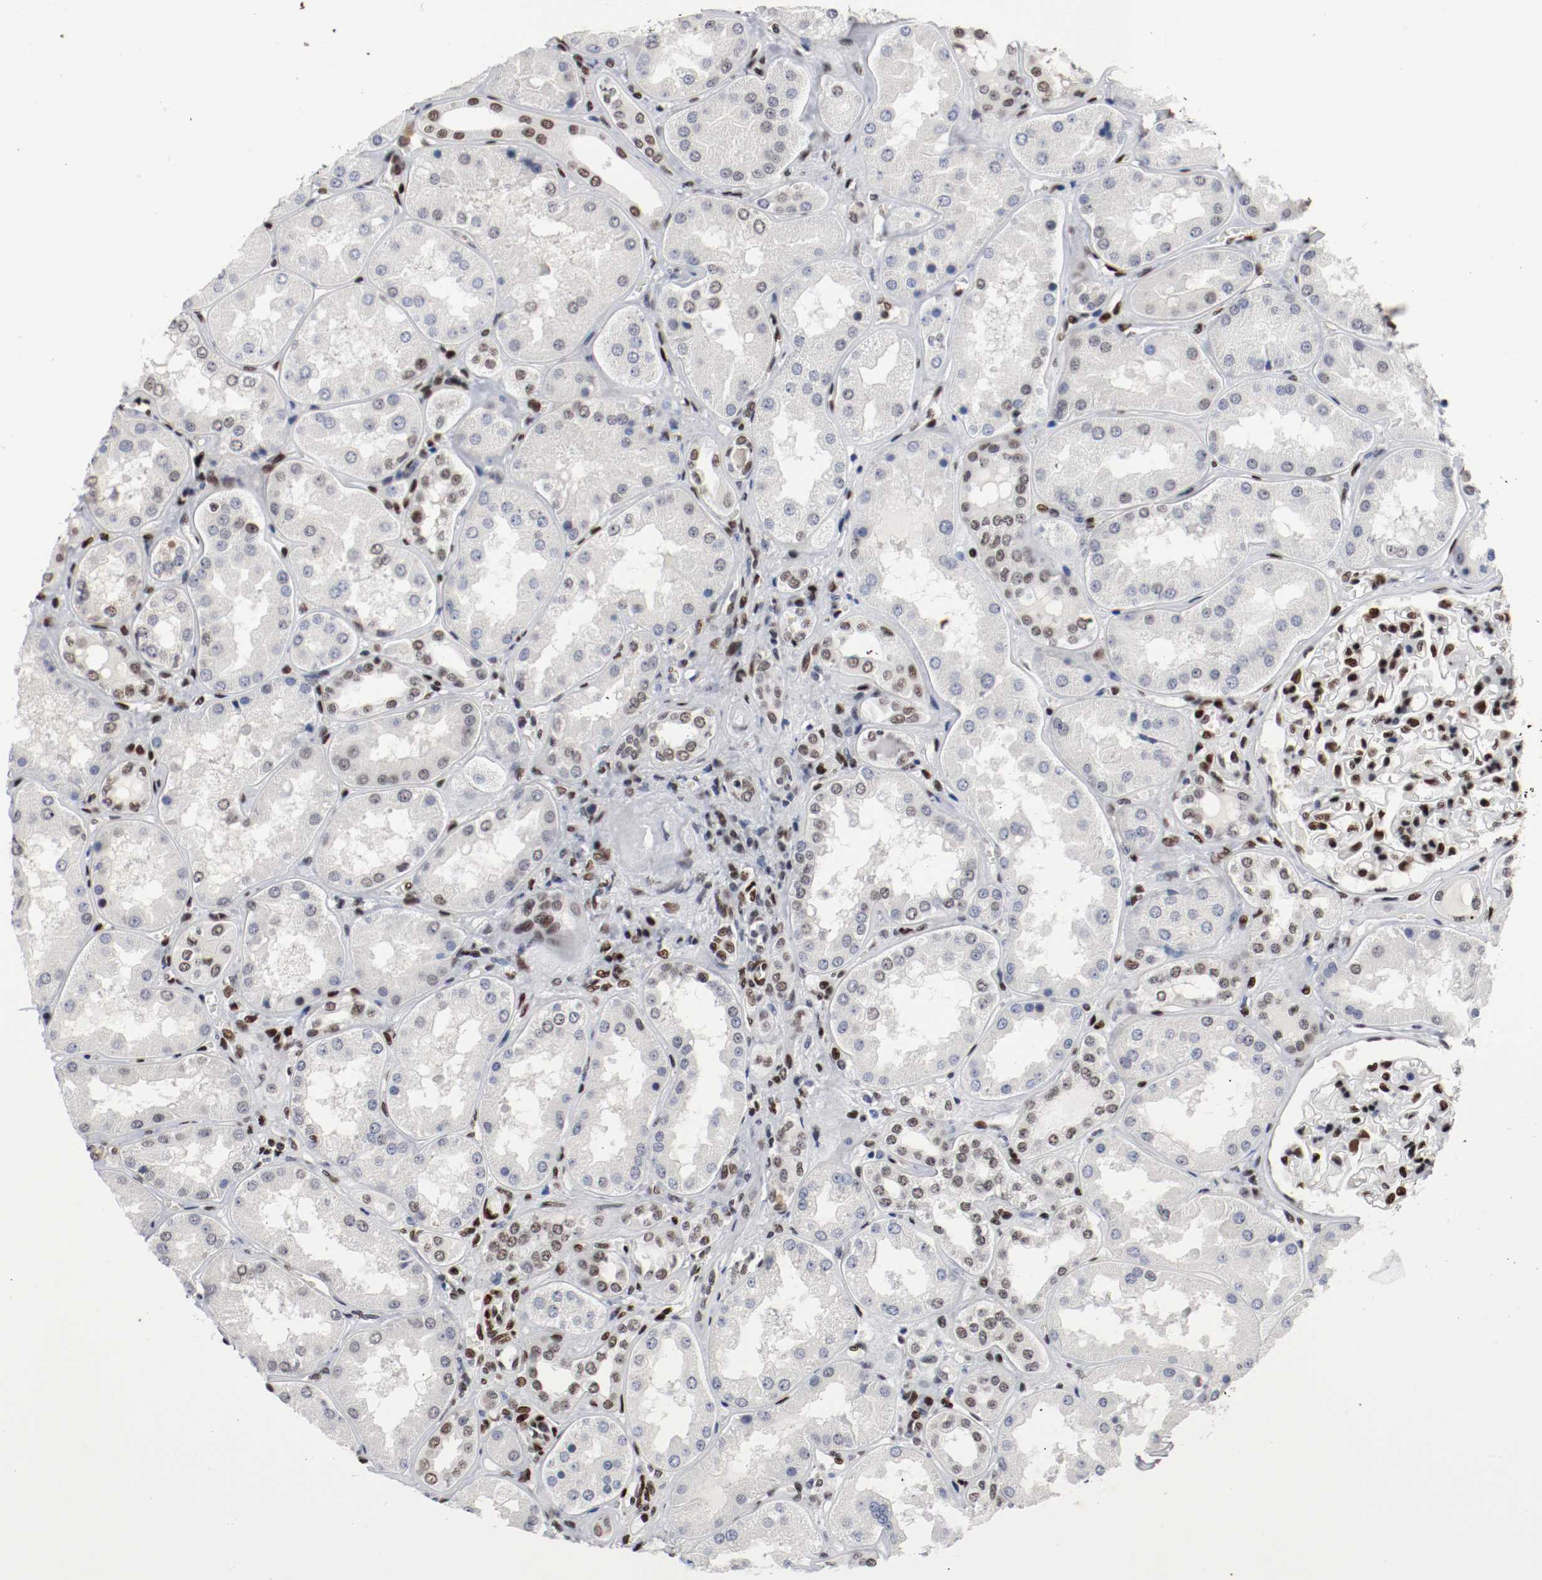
{"staining": {"intensity": "strong", "quantity": ">75%", "location": "nuclear"}, "tissue": "kidney", "cell_type": "Cells in glomeruli", "image_type": "normal", "snomed": [{"axis": "morphology", "description": "Normal tissue, NOS"}, {"axis": "topography", "description": "Kidney"}], "caption": "Protein analysis of unremarkable kidney exhibits strong nuclear expression in about >75% of cells in glomeruli. (Brightfield microscopy of DAB IHC at high magnification).", "gene": "MEF2D", "patient": {"sex": "female", "age": 56}}